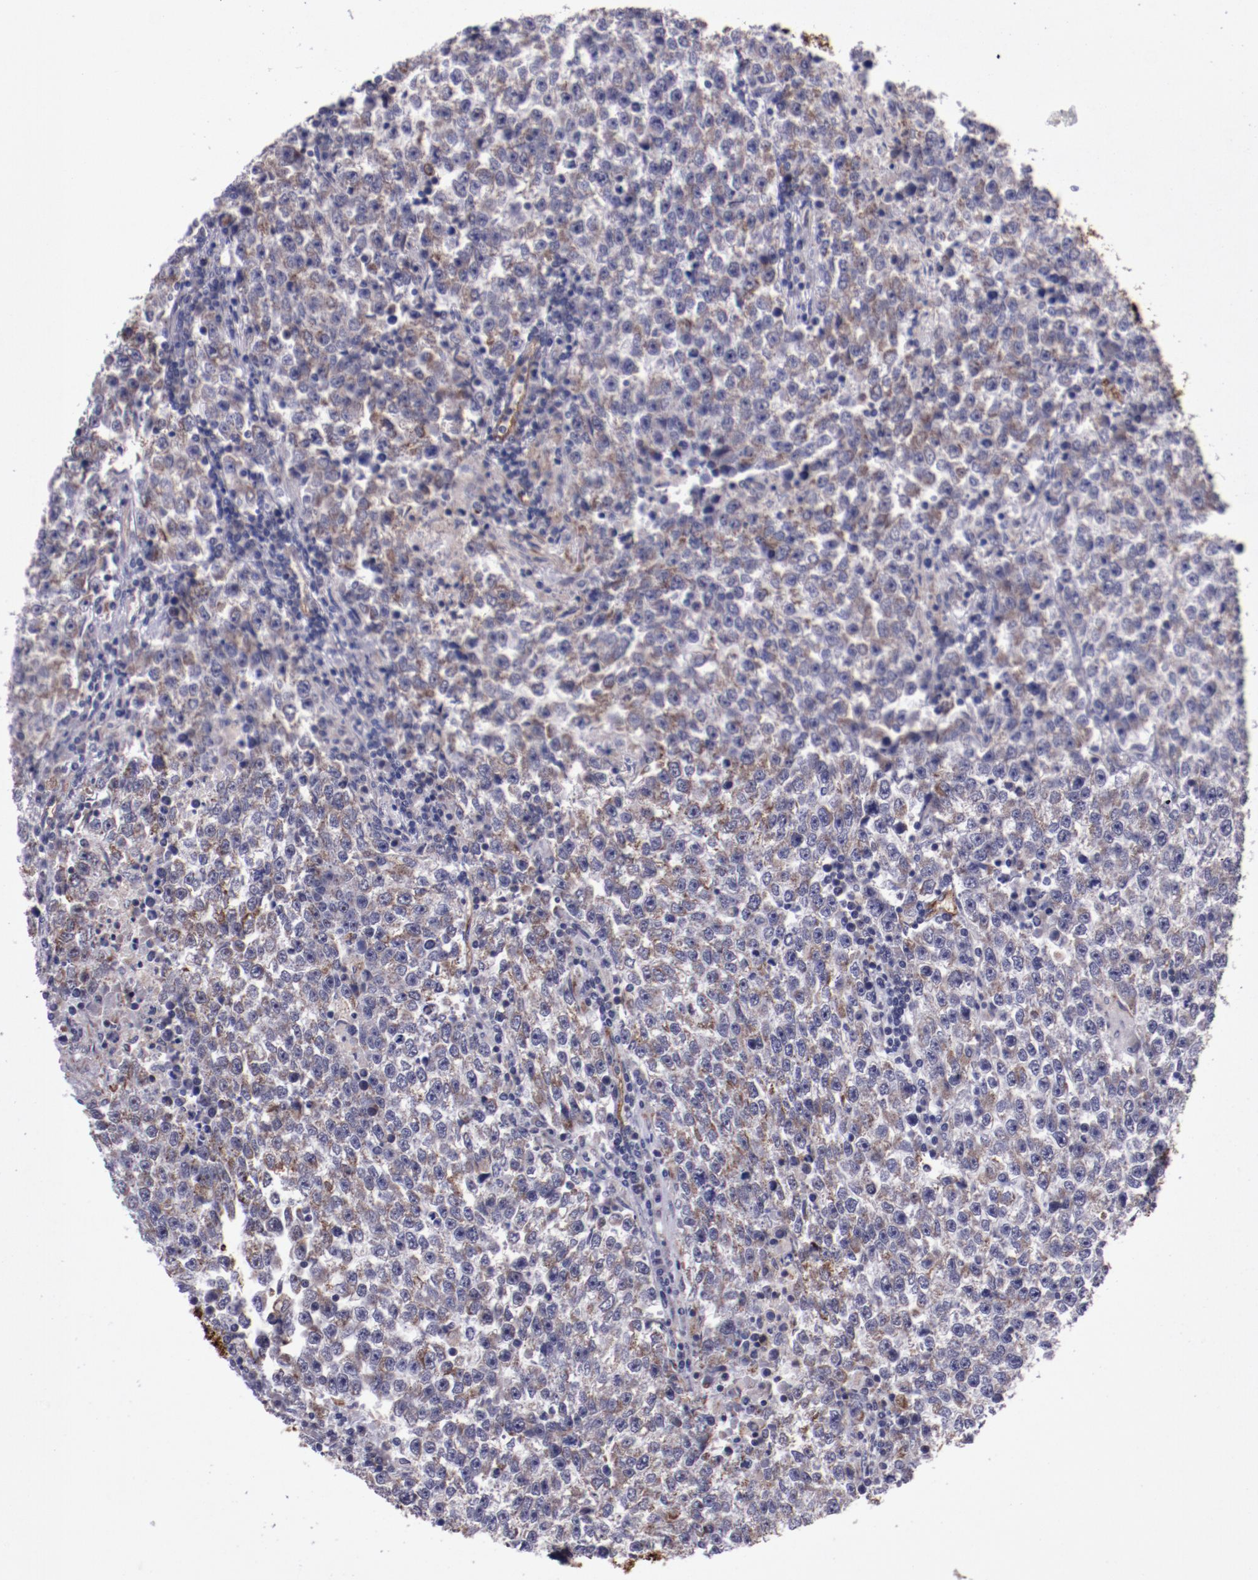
{"staining": {"intensity": "weak", "quantity": "<25%", "location": "cytoplasmic/membranous"}, "tissue": "testis cancer", "cell_type": "Tumor cells", "image_type": "cancer", "snomed": [{"axis": "morphology", "description": "Seminoma, NOS"}, {"axis": "topography", "description": "Testis"}], "caption": "DAB (3,3'-diaminobenzidine) immunohistochemical staining of human testis cancer (seminoma) exhibits no significant expression in tumor cells.", "gene": "LONP1", "patient": {"sex": "male", "age": 36}}